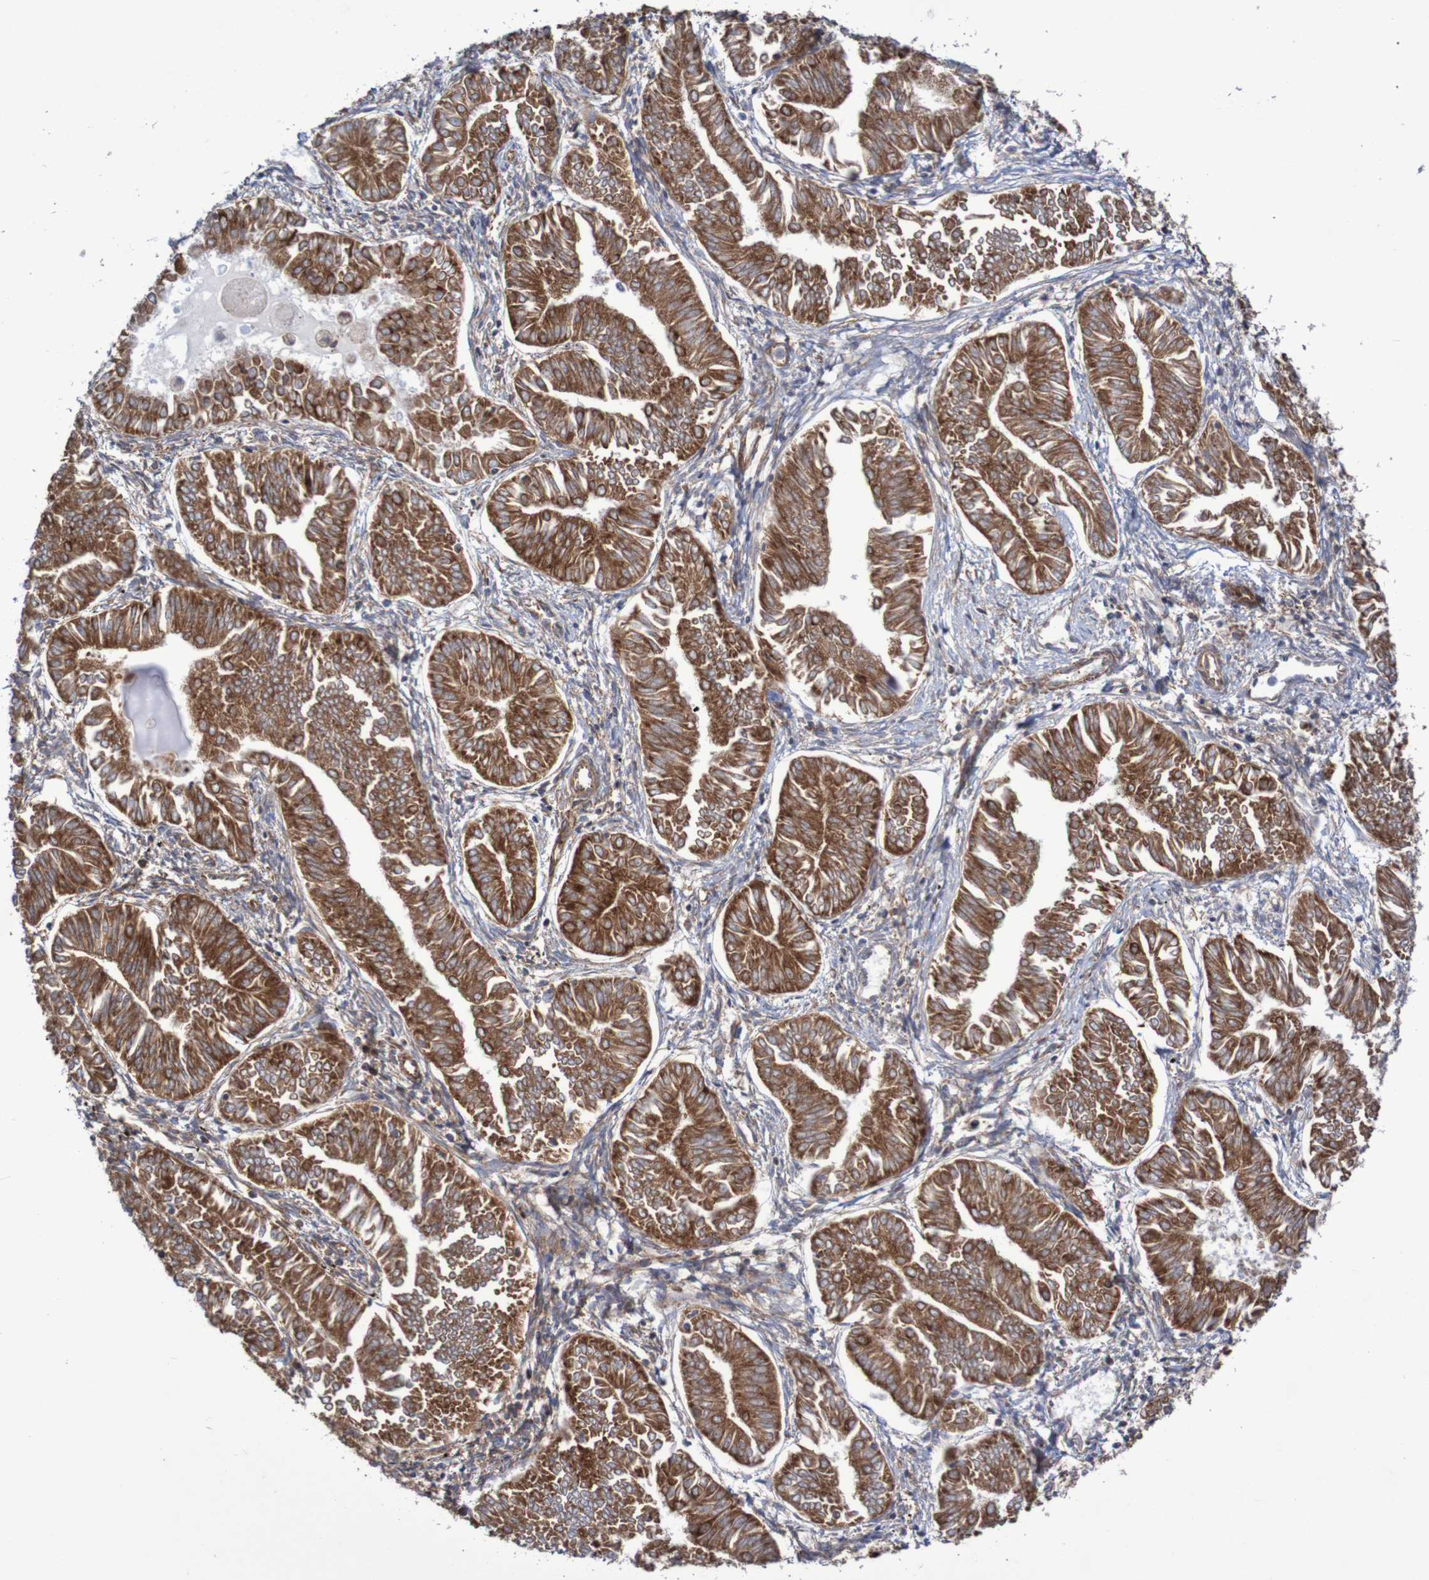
{"staining": {"intensity": "strong", "quantity": ">75%", "location": "cytoplasmic/membranous"}, "tissue": "endometrial cancer", "cell_type": "Tumor cells", "image_type": "cancer", "snomed": [{"axis": "morphology", "description": "Adenocarcinoma, NOS"}, {"axis": "topography", "description": "Endometrium"}], "caption": "Adenocarcinoma (endometrial) stained with a protein marker demonstrates strong staining in tumor cells.", "gene": "FXR2", "patient": {"sex": "female", "age": 53}}